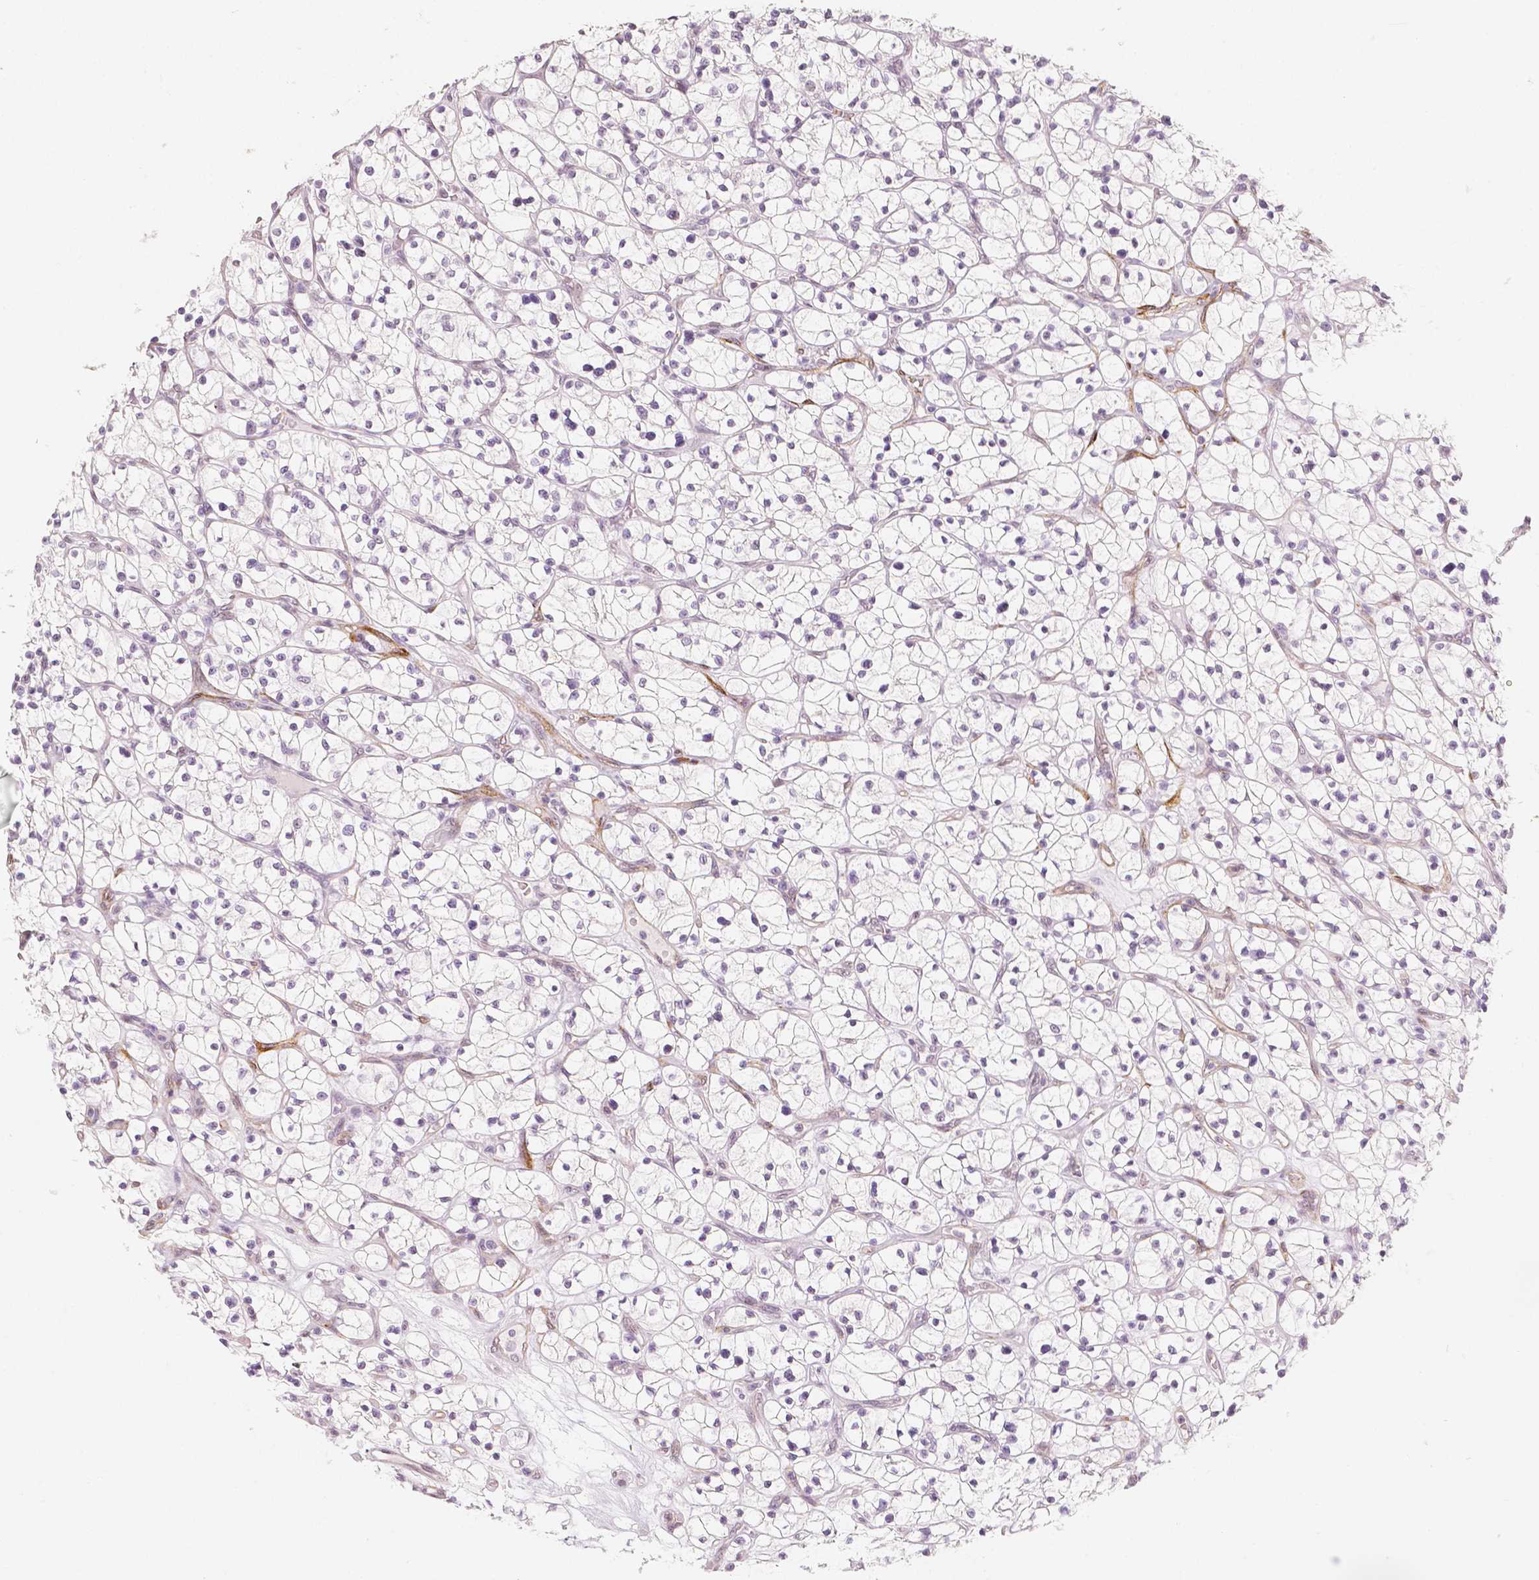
{"staining": {"intensity": "negative", "quantity": "none", "location": "none"}, "tissue": "renal cancer", "cell_type": "Tumor cells", "image_type": "cancer", "snomed": [{"axis": "morphology", "description": "Adenocarcinoma, NOS"}, {"axis": "topography", "description": "Kidney"}], "caption": "High magnification brightfield microscopy of renal cancer stained with DAB (brown) and counterstained with hematoxylin (blue): tumor cells show no significant positivity.", "gene": "KDM5B", "patient": {"sex": "female", "age": 64}}